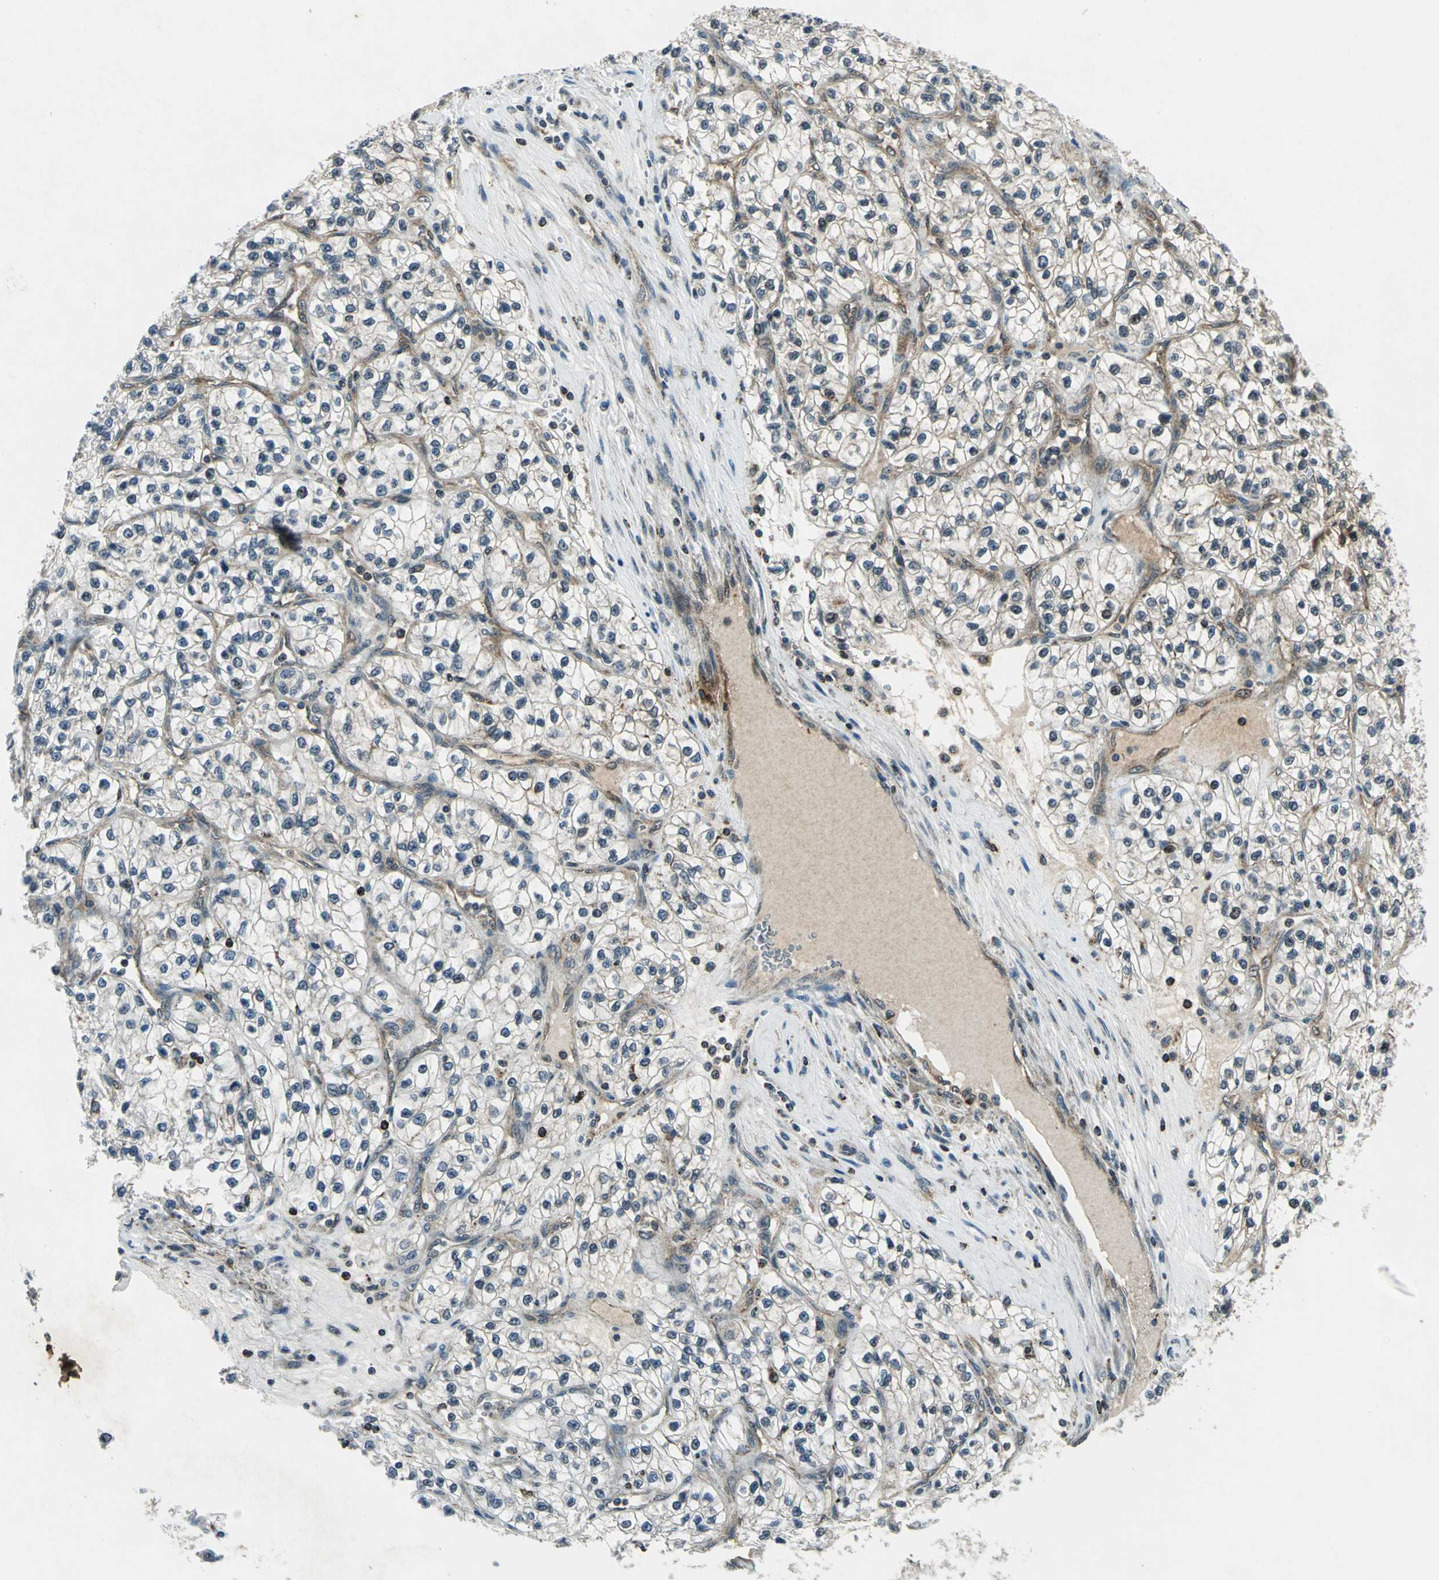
{"staining": {"intensity": "moderate", "quantity": "<25%", "location": "nuclear"}, "tissue": "renal cancer", "cell_type": "Tumor cells", "image_type": "cancer", "snomed": [{"axis": "morphology", "description": "Adenocarcinoma, NOS"}, {"axis": "topography", "description": "Kidney"}], "caption": "Immunohistochemistry photomicrograph of human adenocarcinoma (renal) stained for a protein (brown), which shows low levels of moderate nuclear positivity in approximately <25% of tumor cells.", "gene": "NUDT2", "patient": {"sex": "female", "age": 57}}